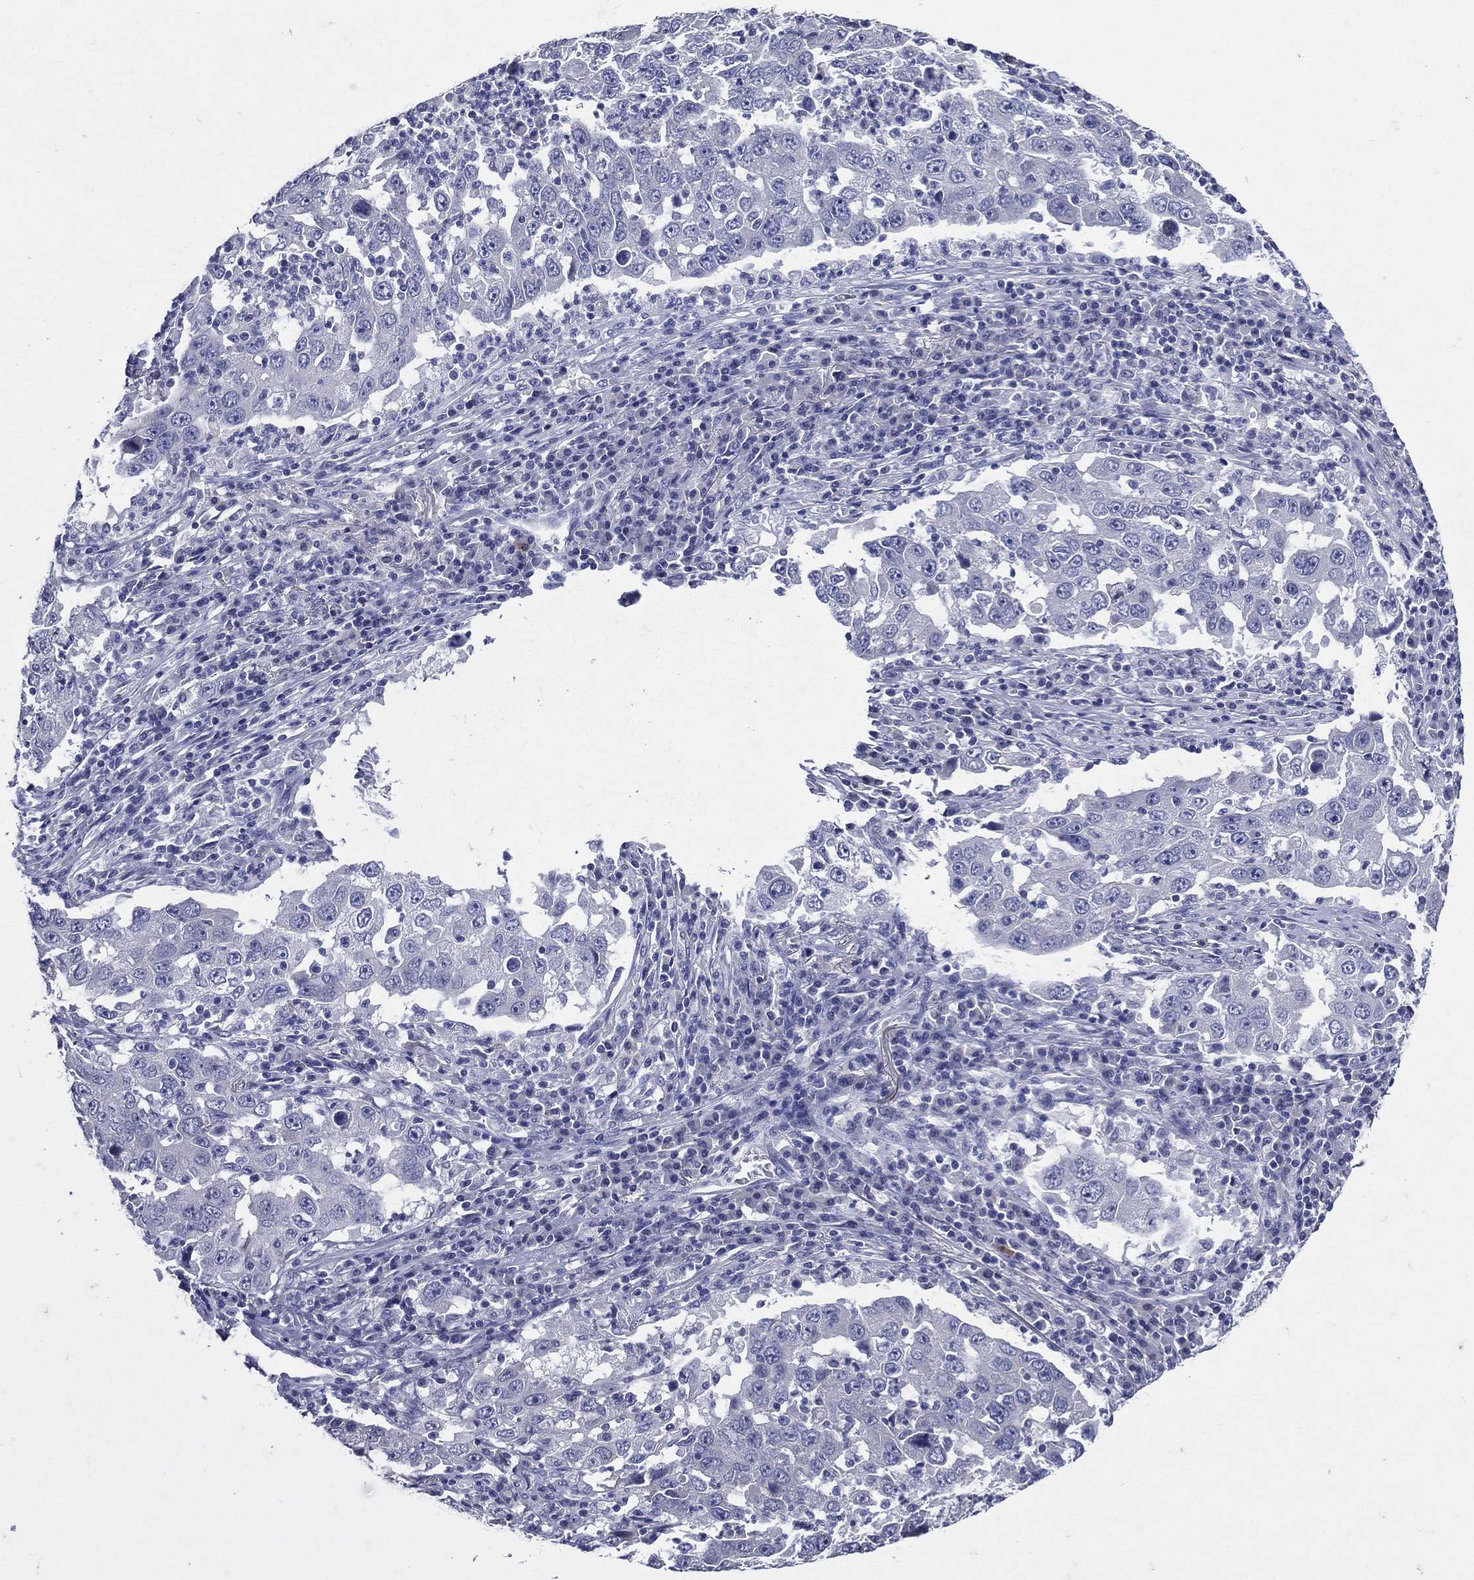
{"staining": {"intensity": "negative", "quantity": "none", "location": "none"}, "tissue": "lung cancer", "cell_type": "Tumor cells", "image_type": "cancer", "snomed": [{"axis": "morphology", "description": "Adenocarcinoma, NOS"}, {"axis": "topography", "description": "Lung"}], "caption": "Lung cancer (adenocarcinoma) was stained to show a protein in brown. There is no significant positivity in tumor cells.", "gene": "TGM1", "patient": {"sex": "male", "age": 73}}